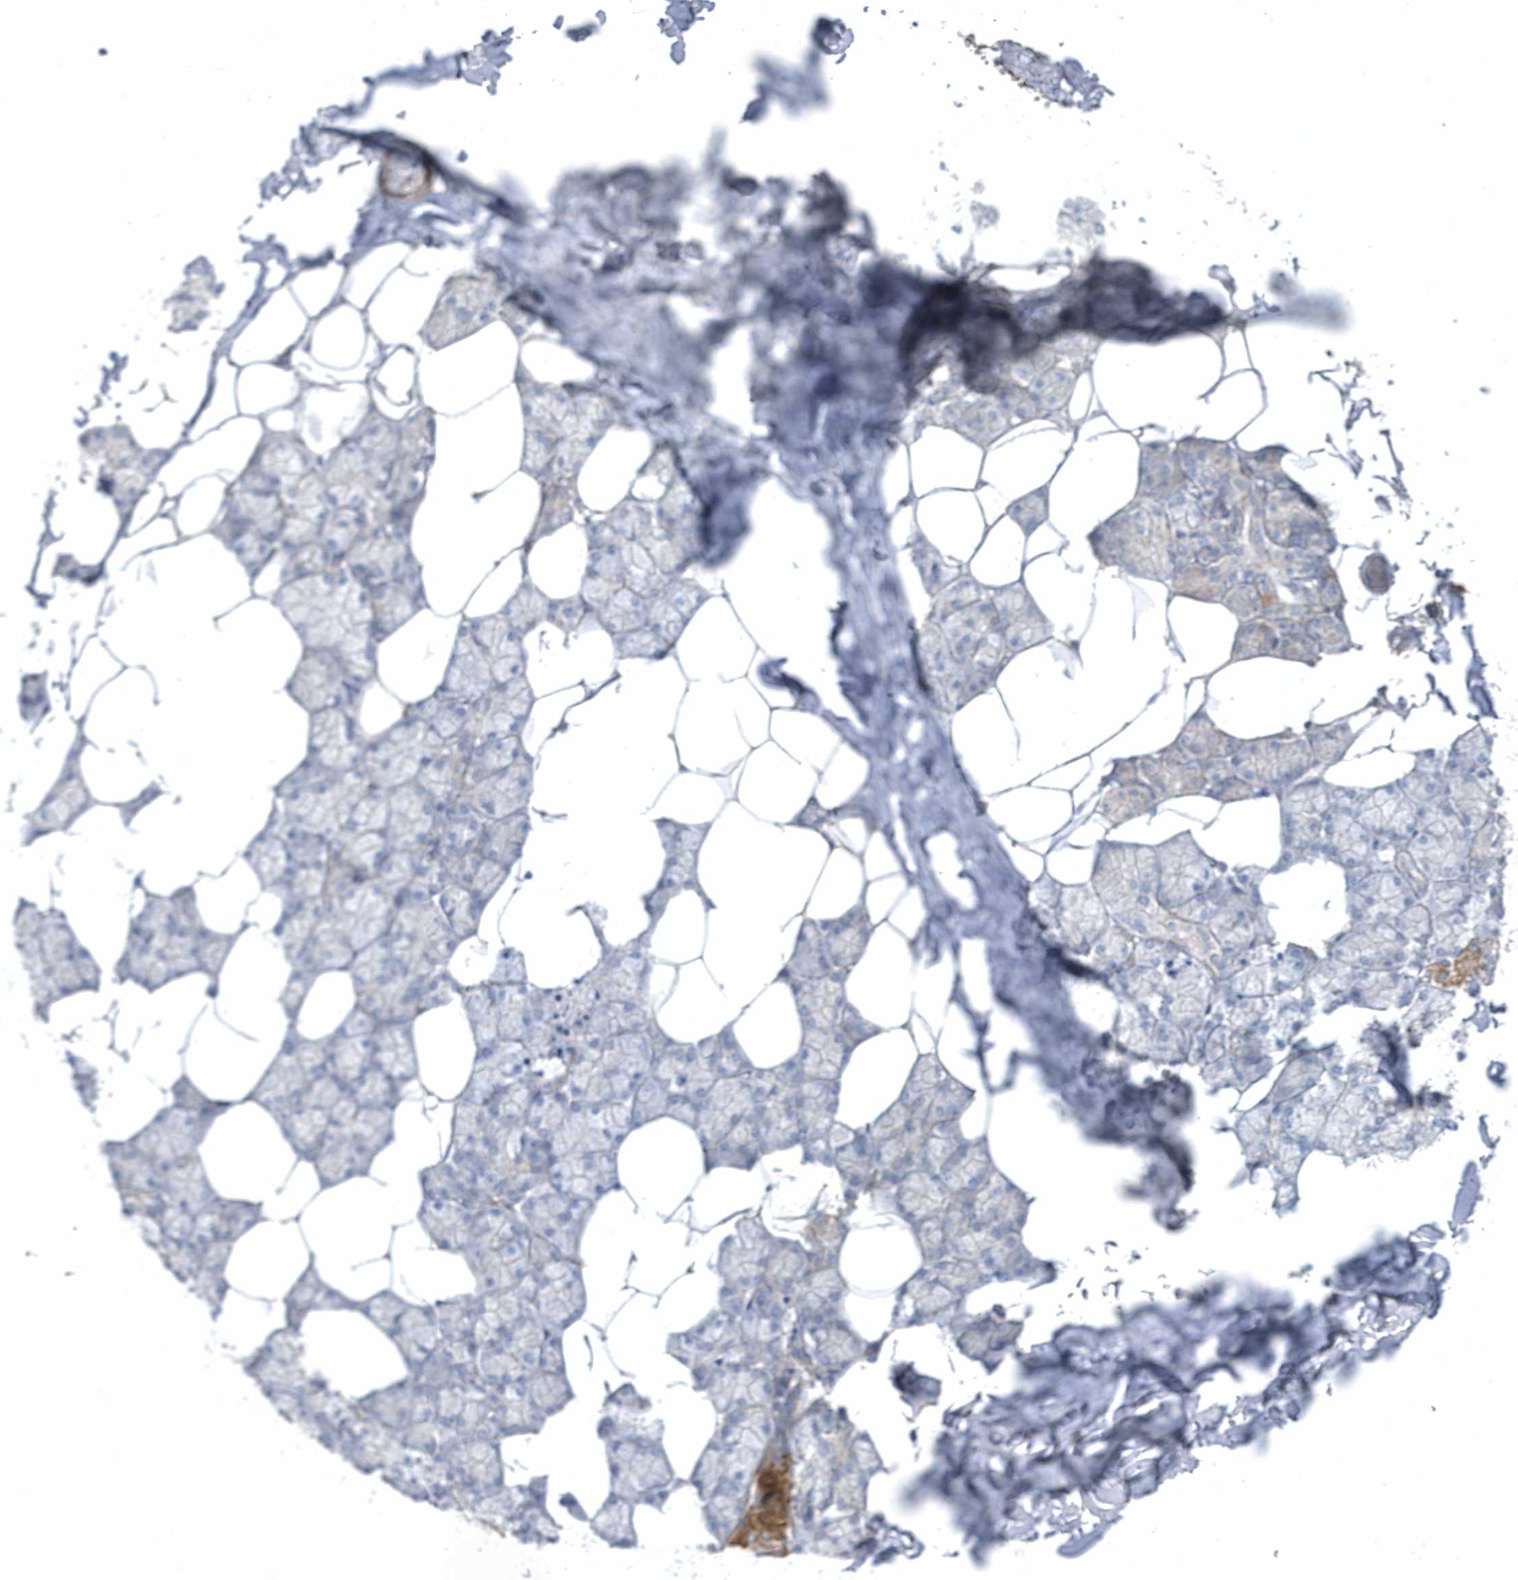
{"staining": {"intensity": "strong", "quantity": "<25%", "location": "cytoplasmic/membranous"}, "tissue": "salivary gland", "cell_type": "Glandular cells", "image_type": "normal", "snomed": [{"axis": "morphology", "description": "Normal tissue, NOS"}, {"axis": "topography", "description": "Salivary gland"}], "caption": "Approximately <25% of glandular cells in normal salivary gland show strong cytoplasmic/membranous protein positivity as visualized by brown immunohistochemical staining.", "gene": "ANAPC1", "patient": {"sex": "male", "age": 62}}